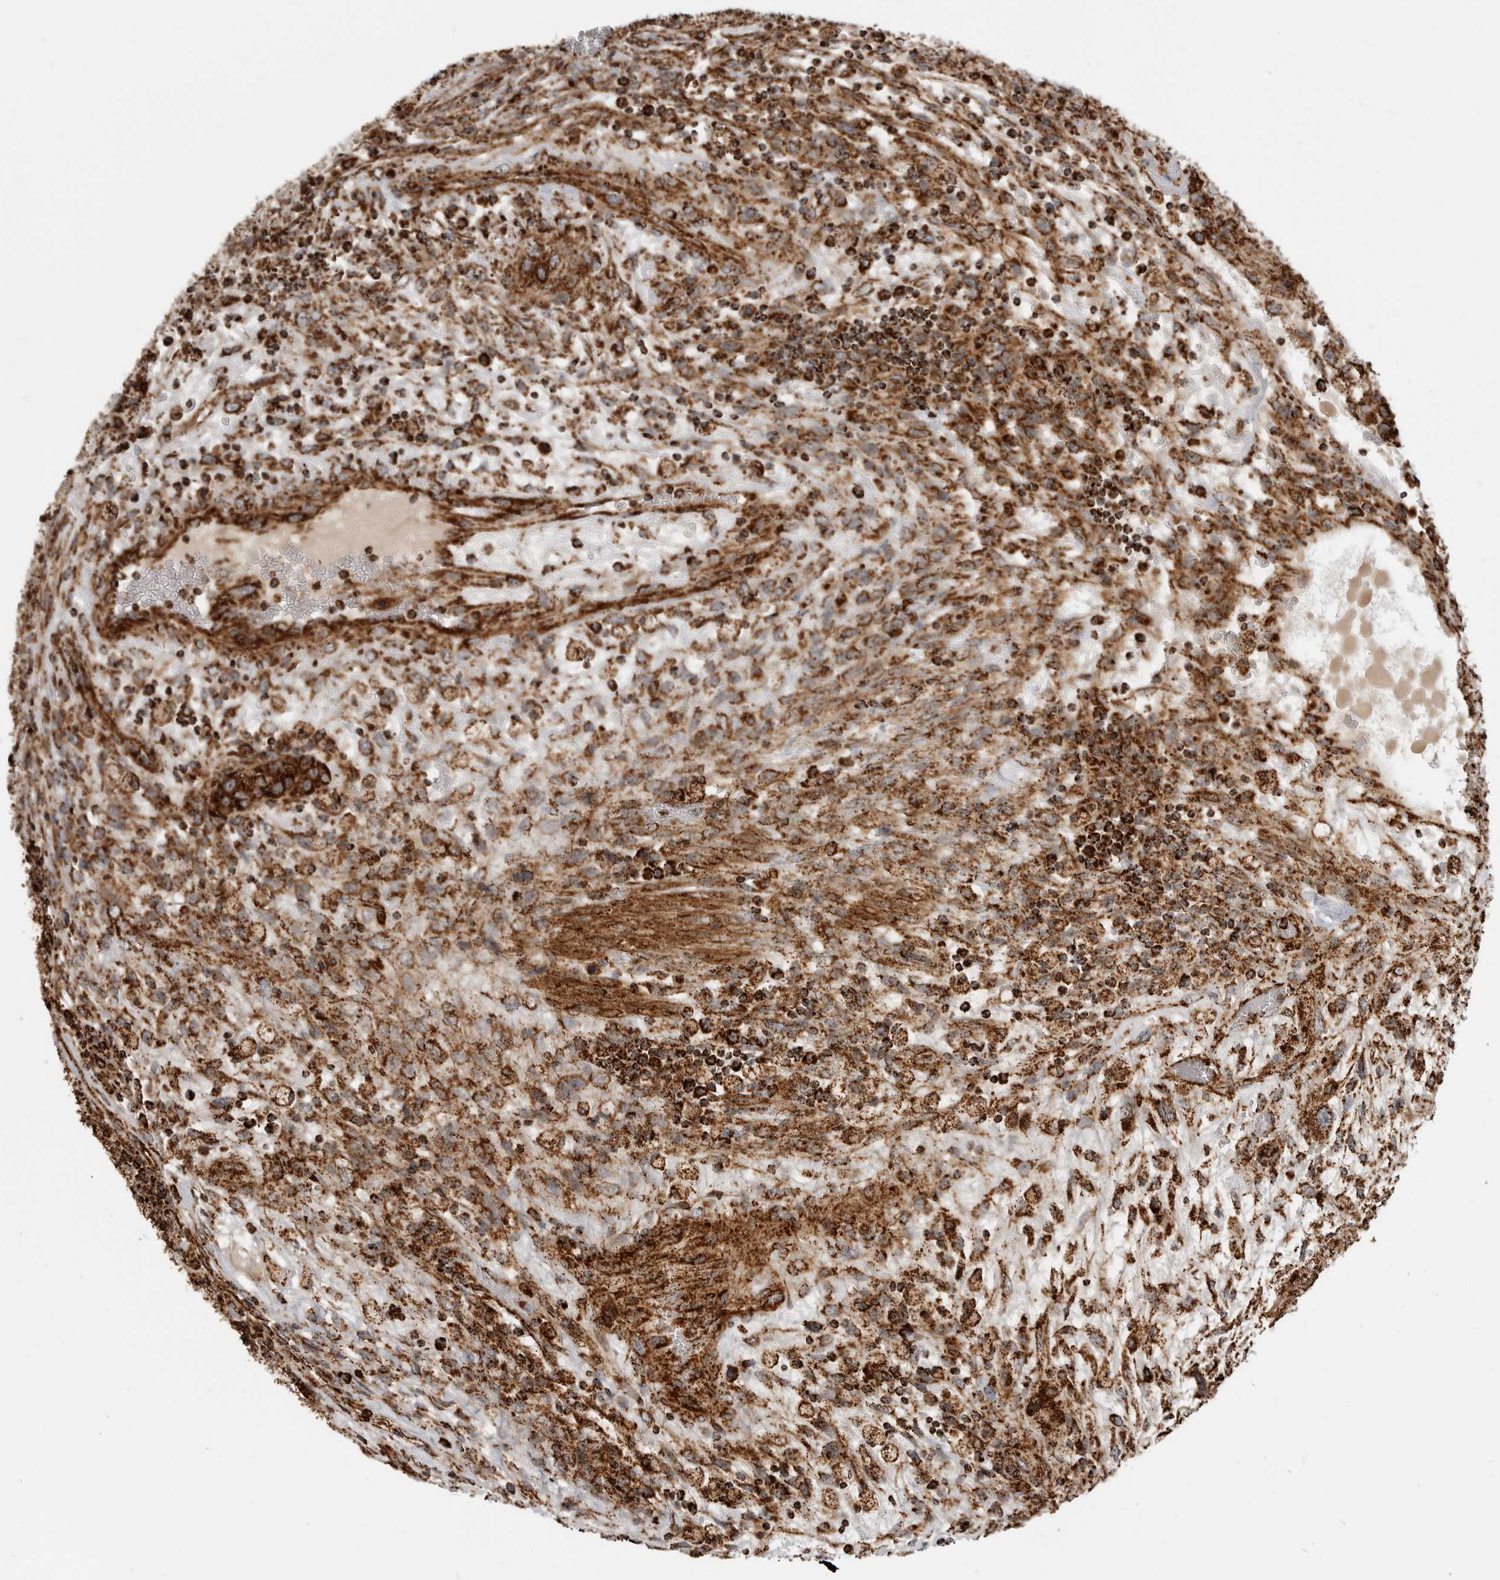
{"staining": {"intensity": "strong", "quantity": ">75%", "location": "cytoplasmic/membranous"}, "tissue": "testis cancer", "cell_type": "Tumor cells", "image_type": "cancer", "snomed": [{"axis": "morphology", "description": "Carcinoma, Embryonal, NOS"}, {"axis": "topography", "description": "Testis"}], "caption": "A brown stain labels strong cytoplasmic/membranous positivity of a protein in human embryonal carcinoma (testis) tumor cells.", "gene": "BMP2K", "patient": {"sex": "male", "age": 36}}